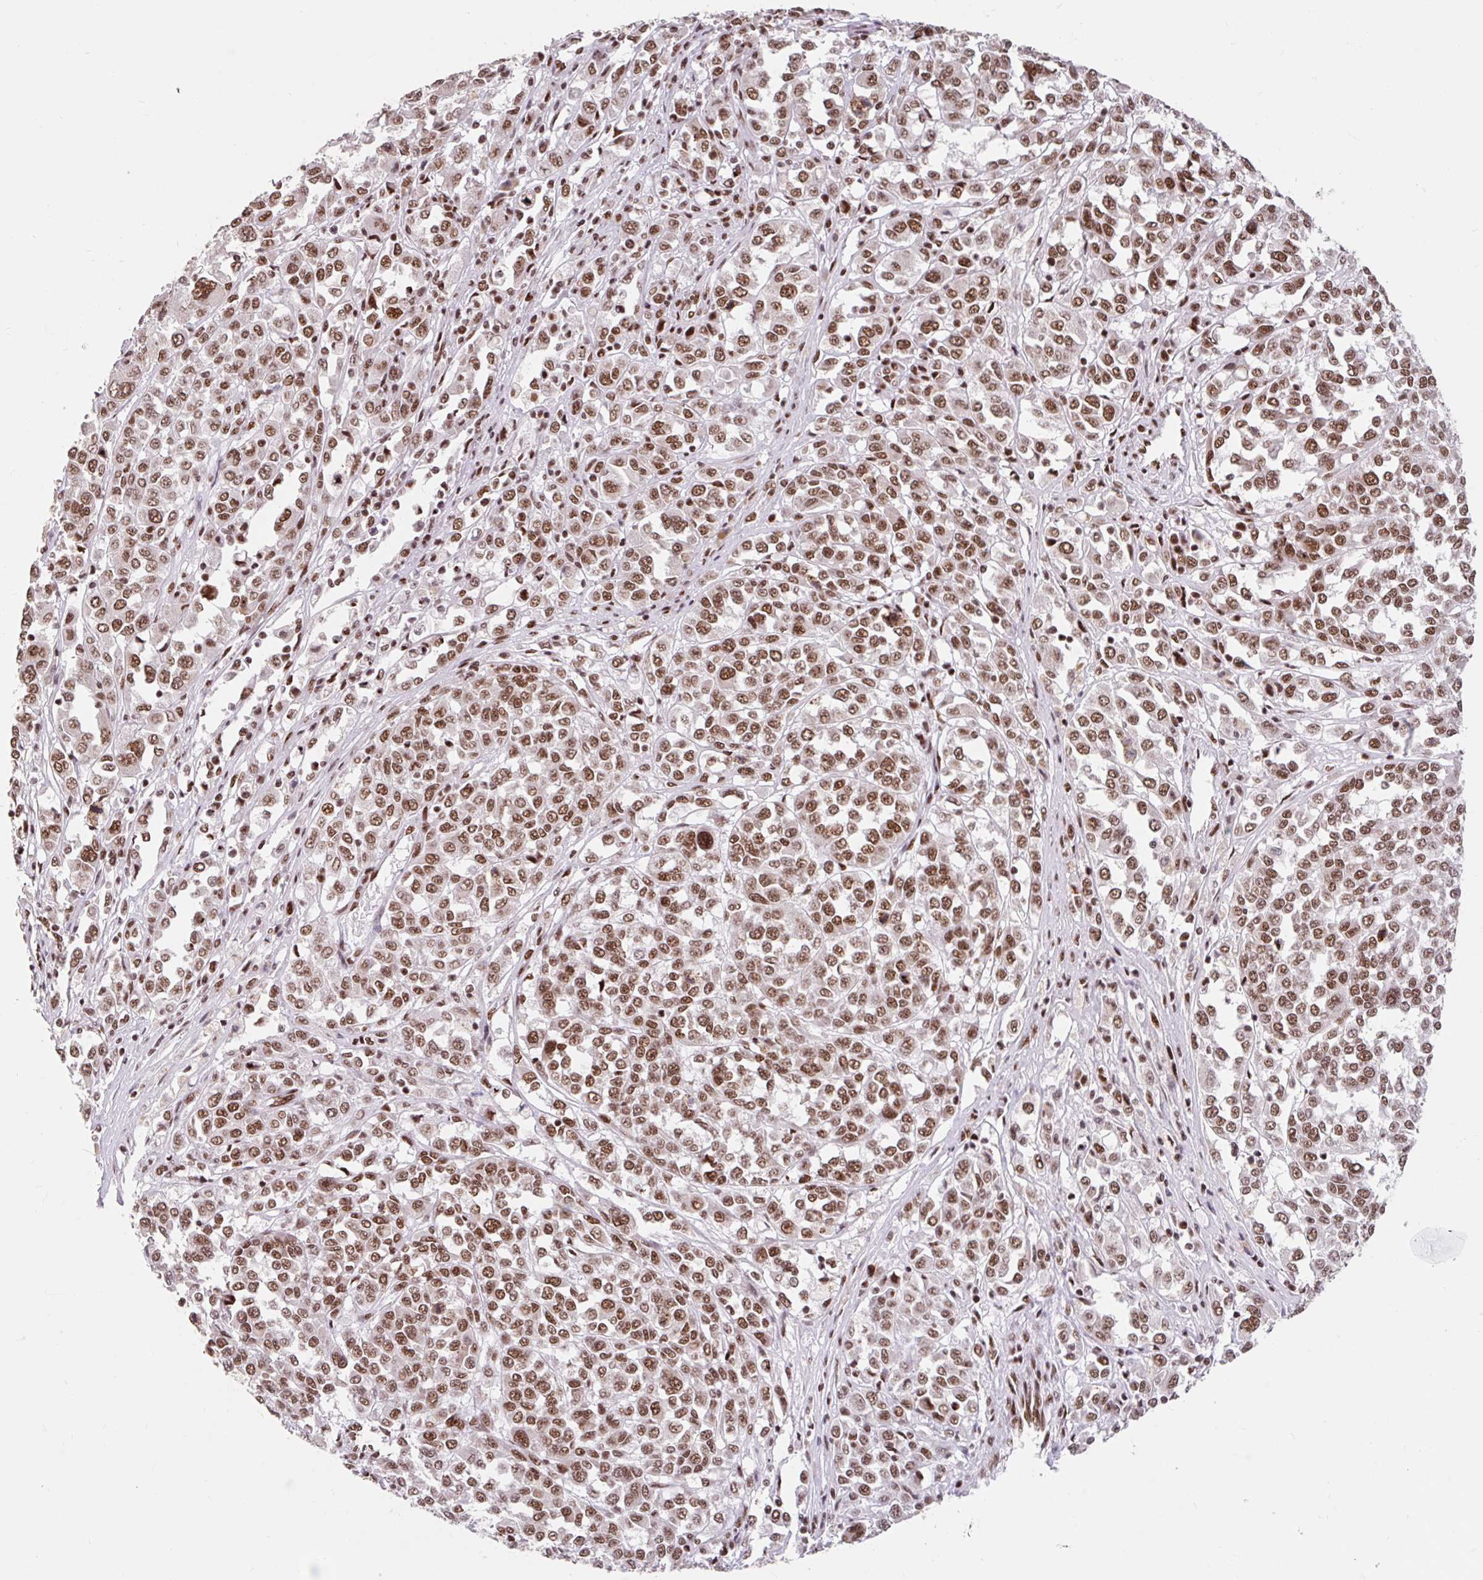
{"staining": {"intensity": "moderate", "quantity": ">75%", "location": "nuclear"}, "tissue": "melanoma", "cell_type": "Tumor cells", "image_type": "cancer", "snomed": [{"axis": "morphology", "description": "Malignant melanoma, Metastatic site"}, {"axis": "topography", "description": "Lymph node"}], "caption": "Human melanoma stained for a protein (brown) shows moderate nuclear positive staining in about >75% of tumor cells.", "gene": "SRSF10", "patient": {"sex": "male", "age": 44}}